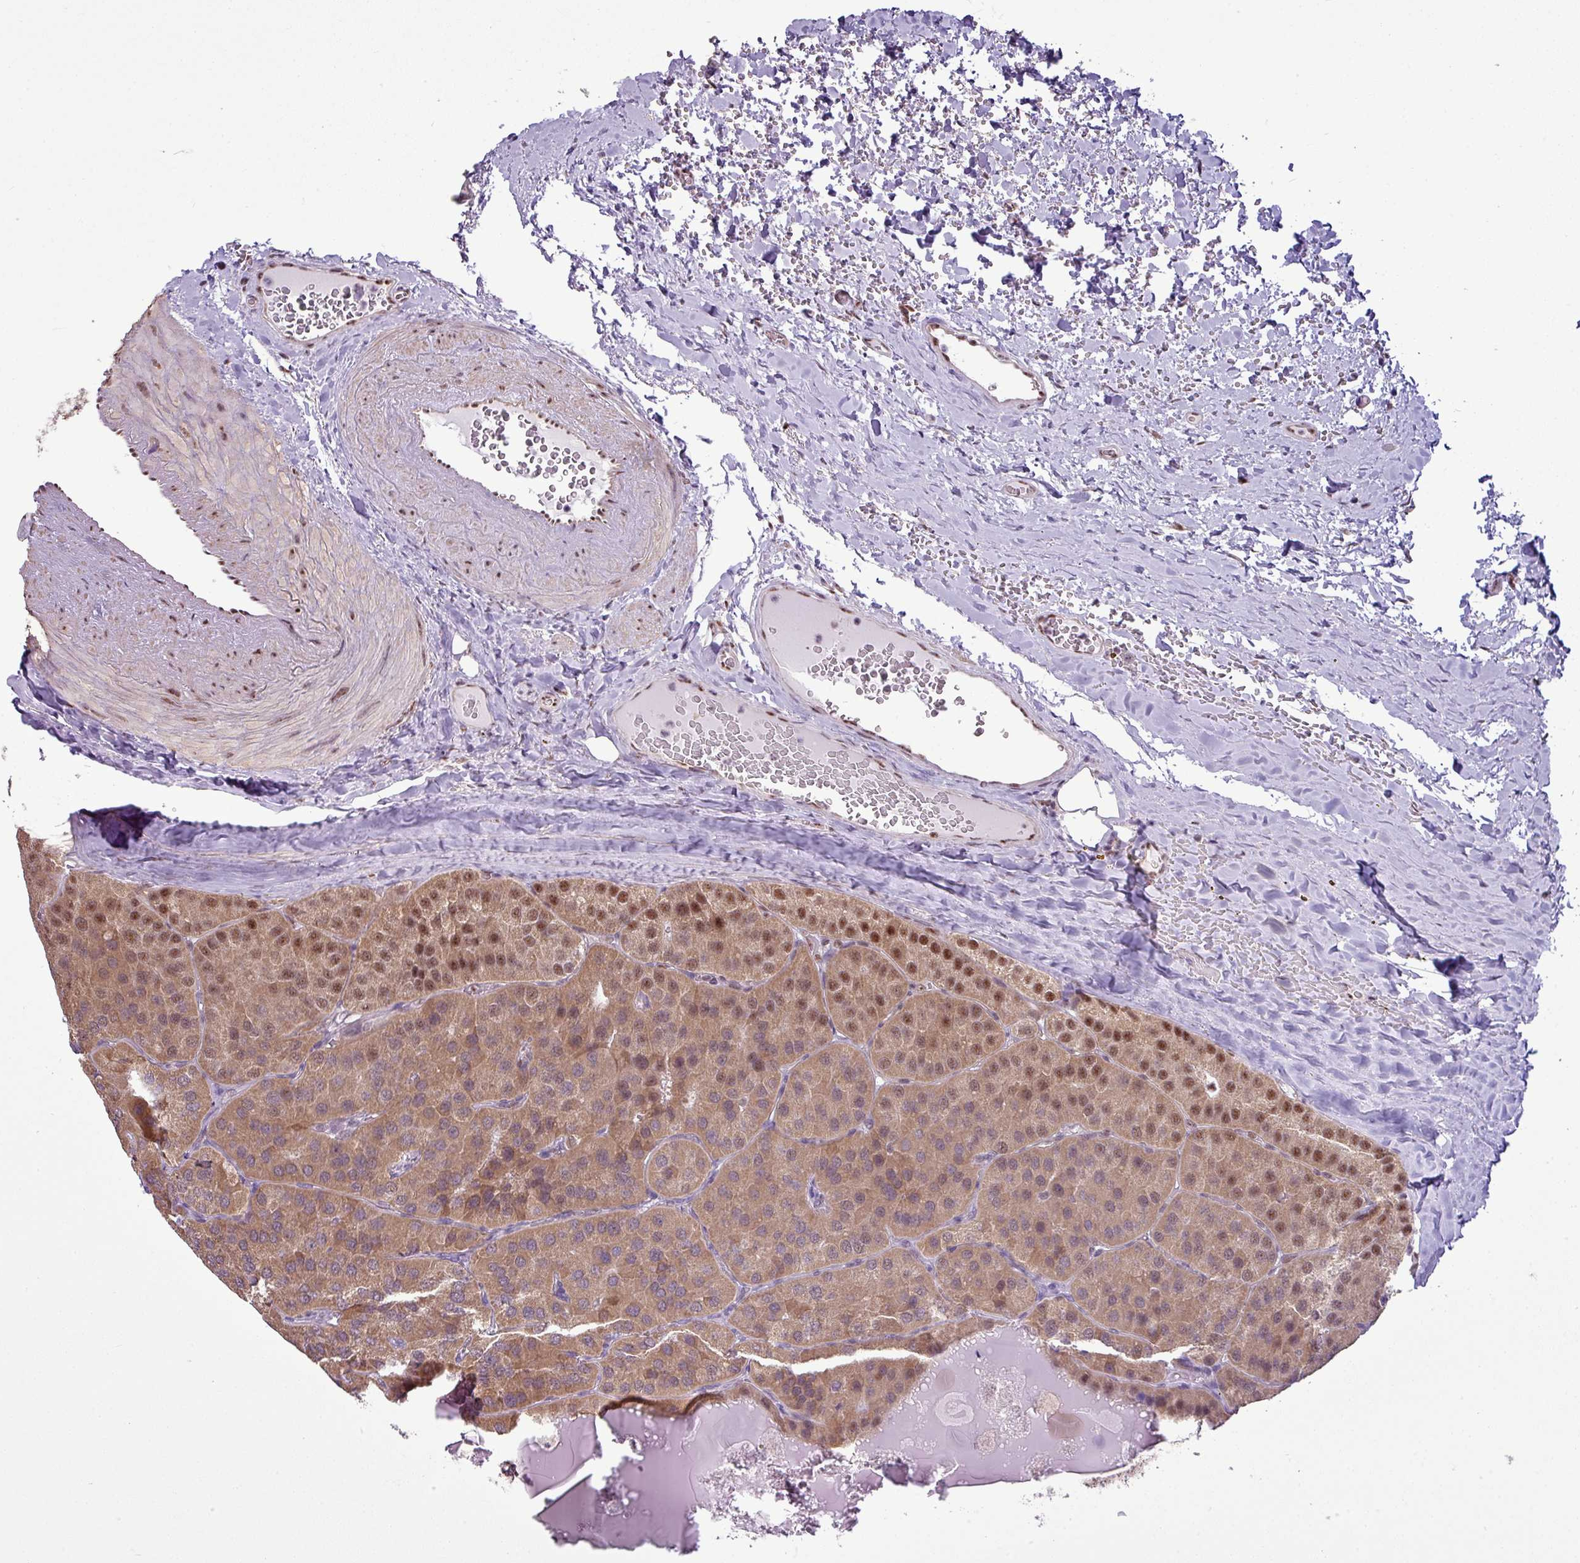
{"staining": {"intensity": "moderate", "quantity": ">75%", "location": "cytoplasmic/membranous,nuclear"}, "tissue": "parathyroid gland", "cell_type": "Glandular cells", "image_type": "normal", "snomed": [{"axis": "morphology", "description": "Normal tissue, NOS"}, {"axis": "morphology", "description": "Adenoma, NOS"}, {"axis": "topography", "description": "Parathyroid gland"}], "caption": "Immunohistochemistry (IHC) micrograph of benign parathyroid gland: human parathyroid gland stained using immunohistochemistry exhibits medium levels of moderate protein expression localized specifically in the cytoplasmic/membranous,nuclear of glandular cells, appearing as a cytoplasmic/membranous,nuclear brown color.", "gene": "ZNF217", "patient": {"sex": "female", "age": 86}}